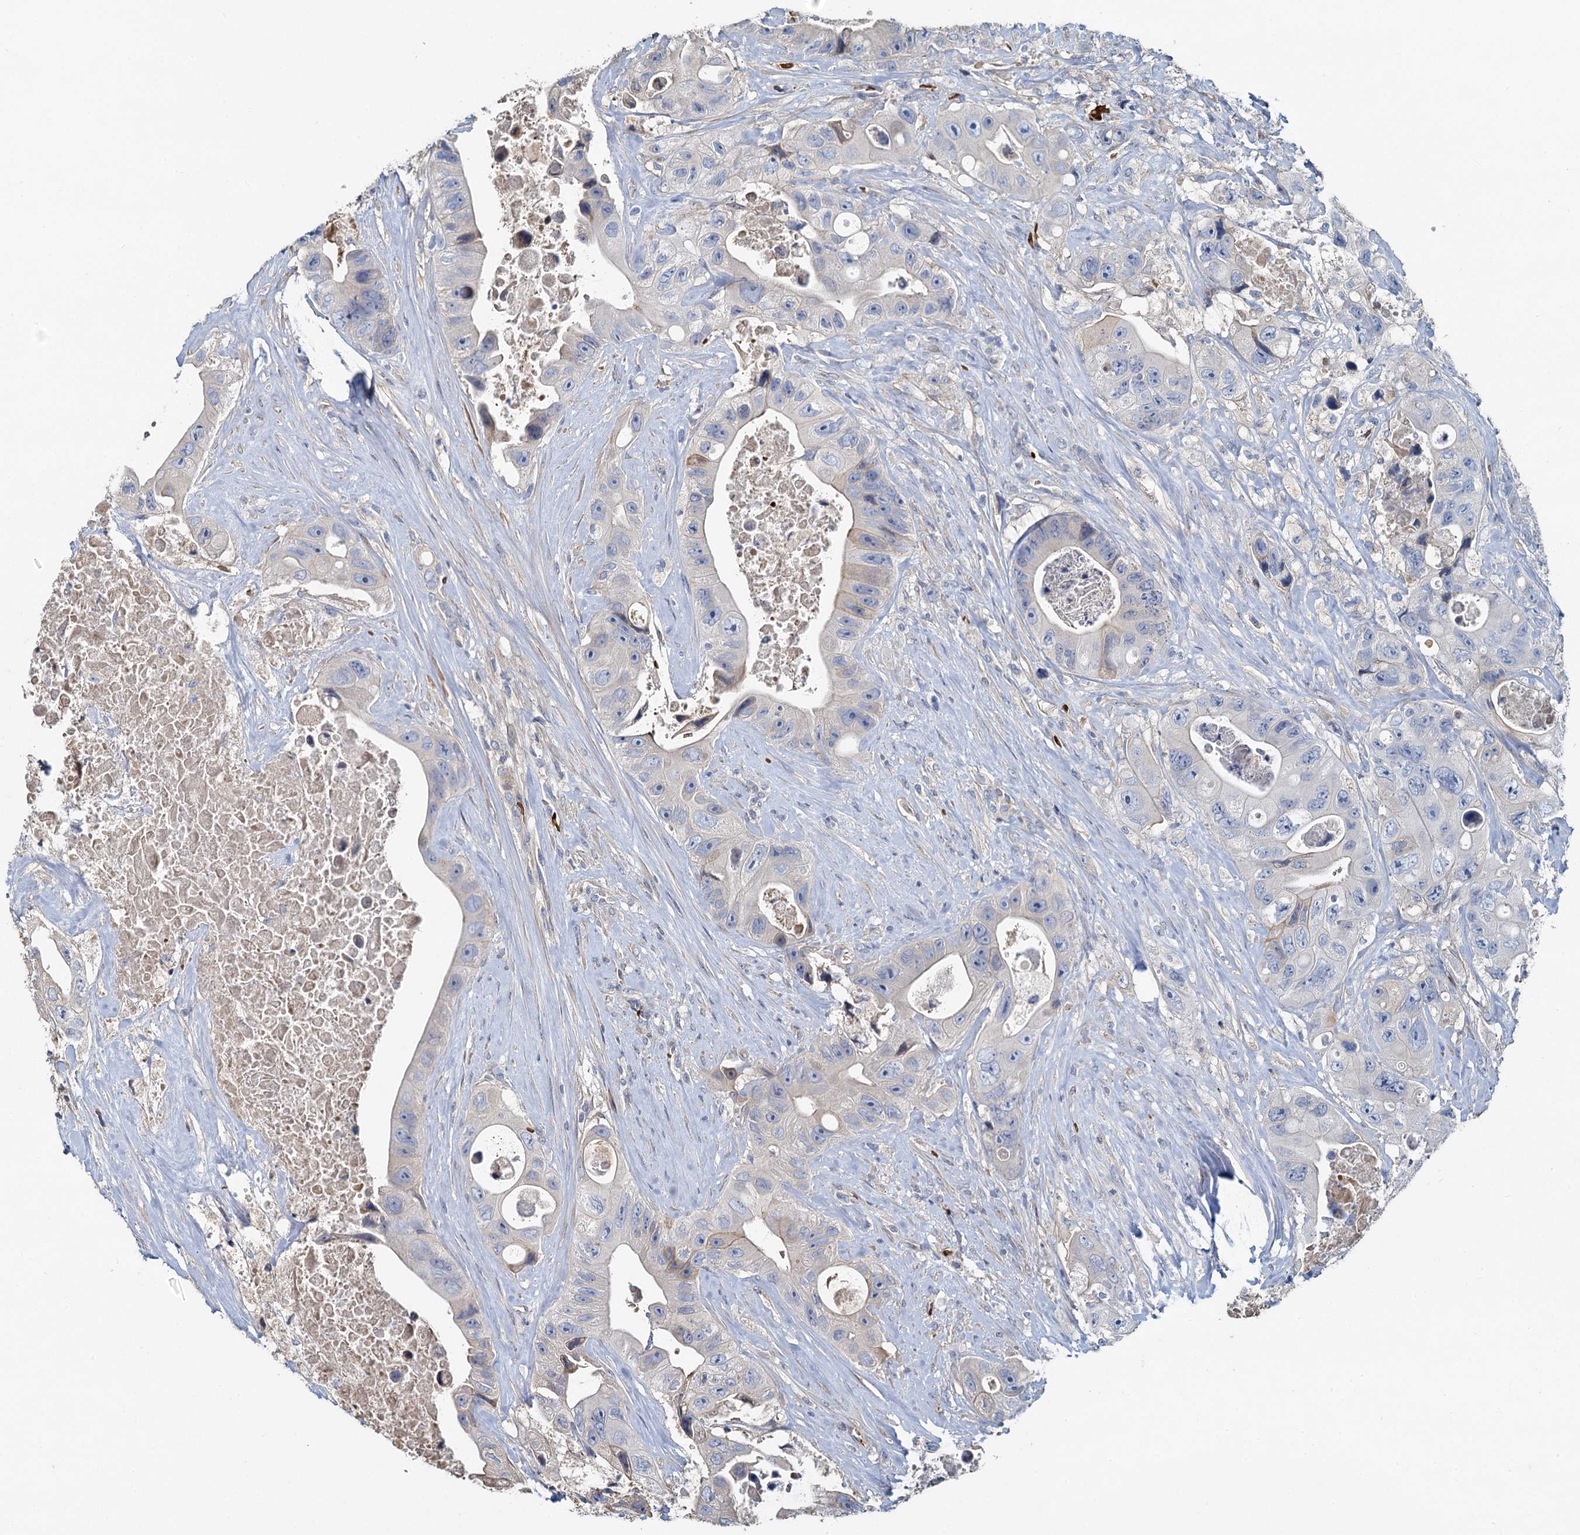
{"staining": {"intensity": "negative", "quantity": "none", "location": "none"}, "tissue": "colorectal cancer", "cell_type": "Tumor cells", "image_type": "cancer", "snomed": [{"axis": "morphology", "description": "Adenocarcinoma, NOS"}, {"axis": "topography", "description": "Colon"}], "caption": "Immunohistochemistry (IHC) micrograph of neoplastic tissue: colorectal cancer stained with DAB demonstrates no significant protein positivity in tumor cells.", "gene": "TCTN2", "patient": {"sex": "female", "age": 46}}